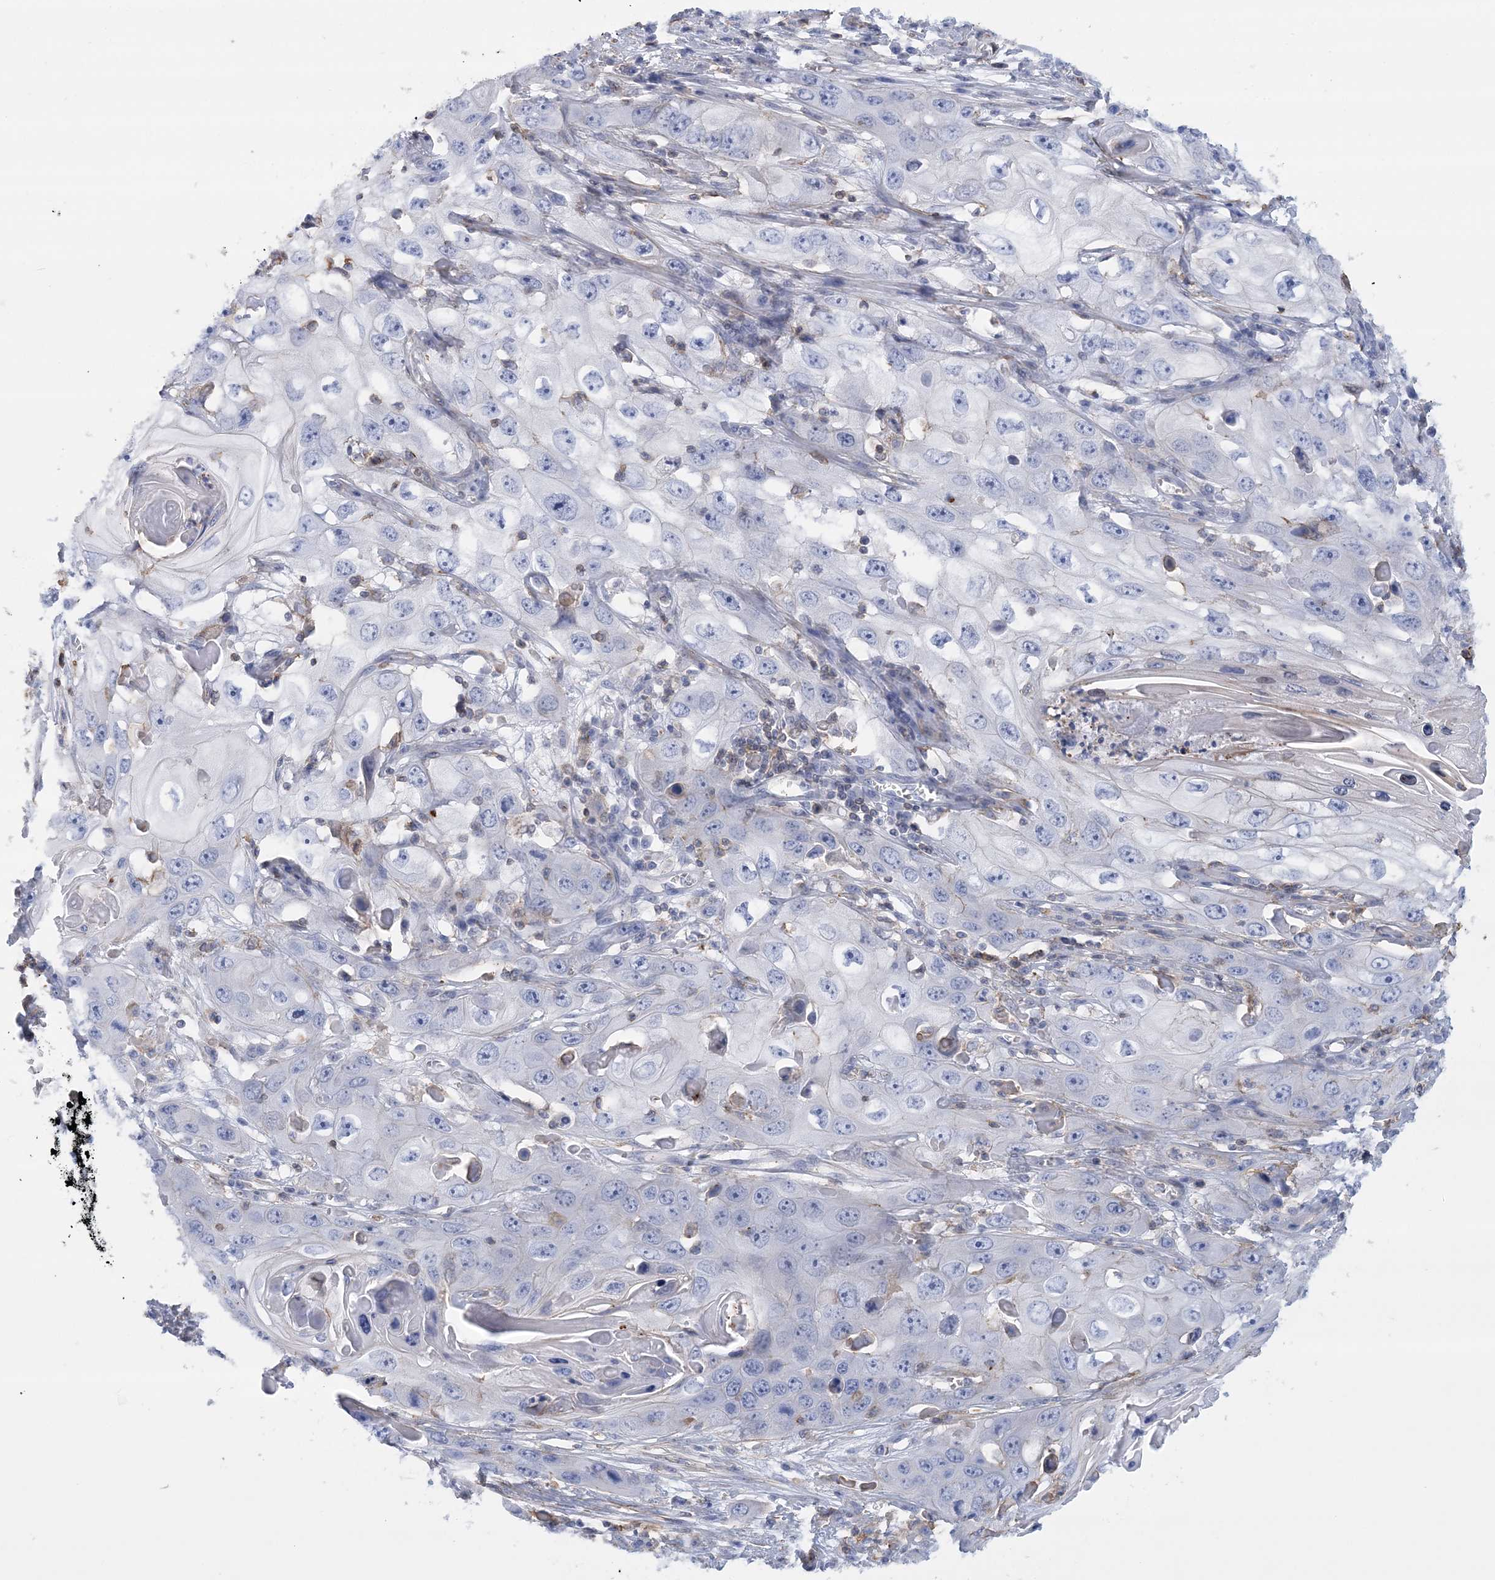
{"staining": {"intensity": "negative", "quantity": "none", "location": "none"}, "tissue": "skin cancer", "cell_type": "Tumor cells", "image_type": "cancer", "snomed": [{"axis": "morphology", "description": "Squamous cell carcinoma, NOS"}, {"axis": "topography", "description": "Skin"}], "caption": "This is an immunohistochemistry photomicrograph of squamous cell carcinoma (skin). There is no staining in tumor cells.", "gene": "C11orf21", "patient": {"sex": "male", "age": 55}}